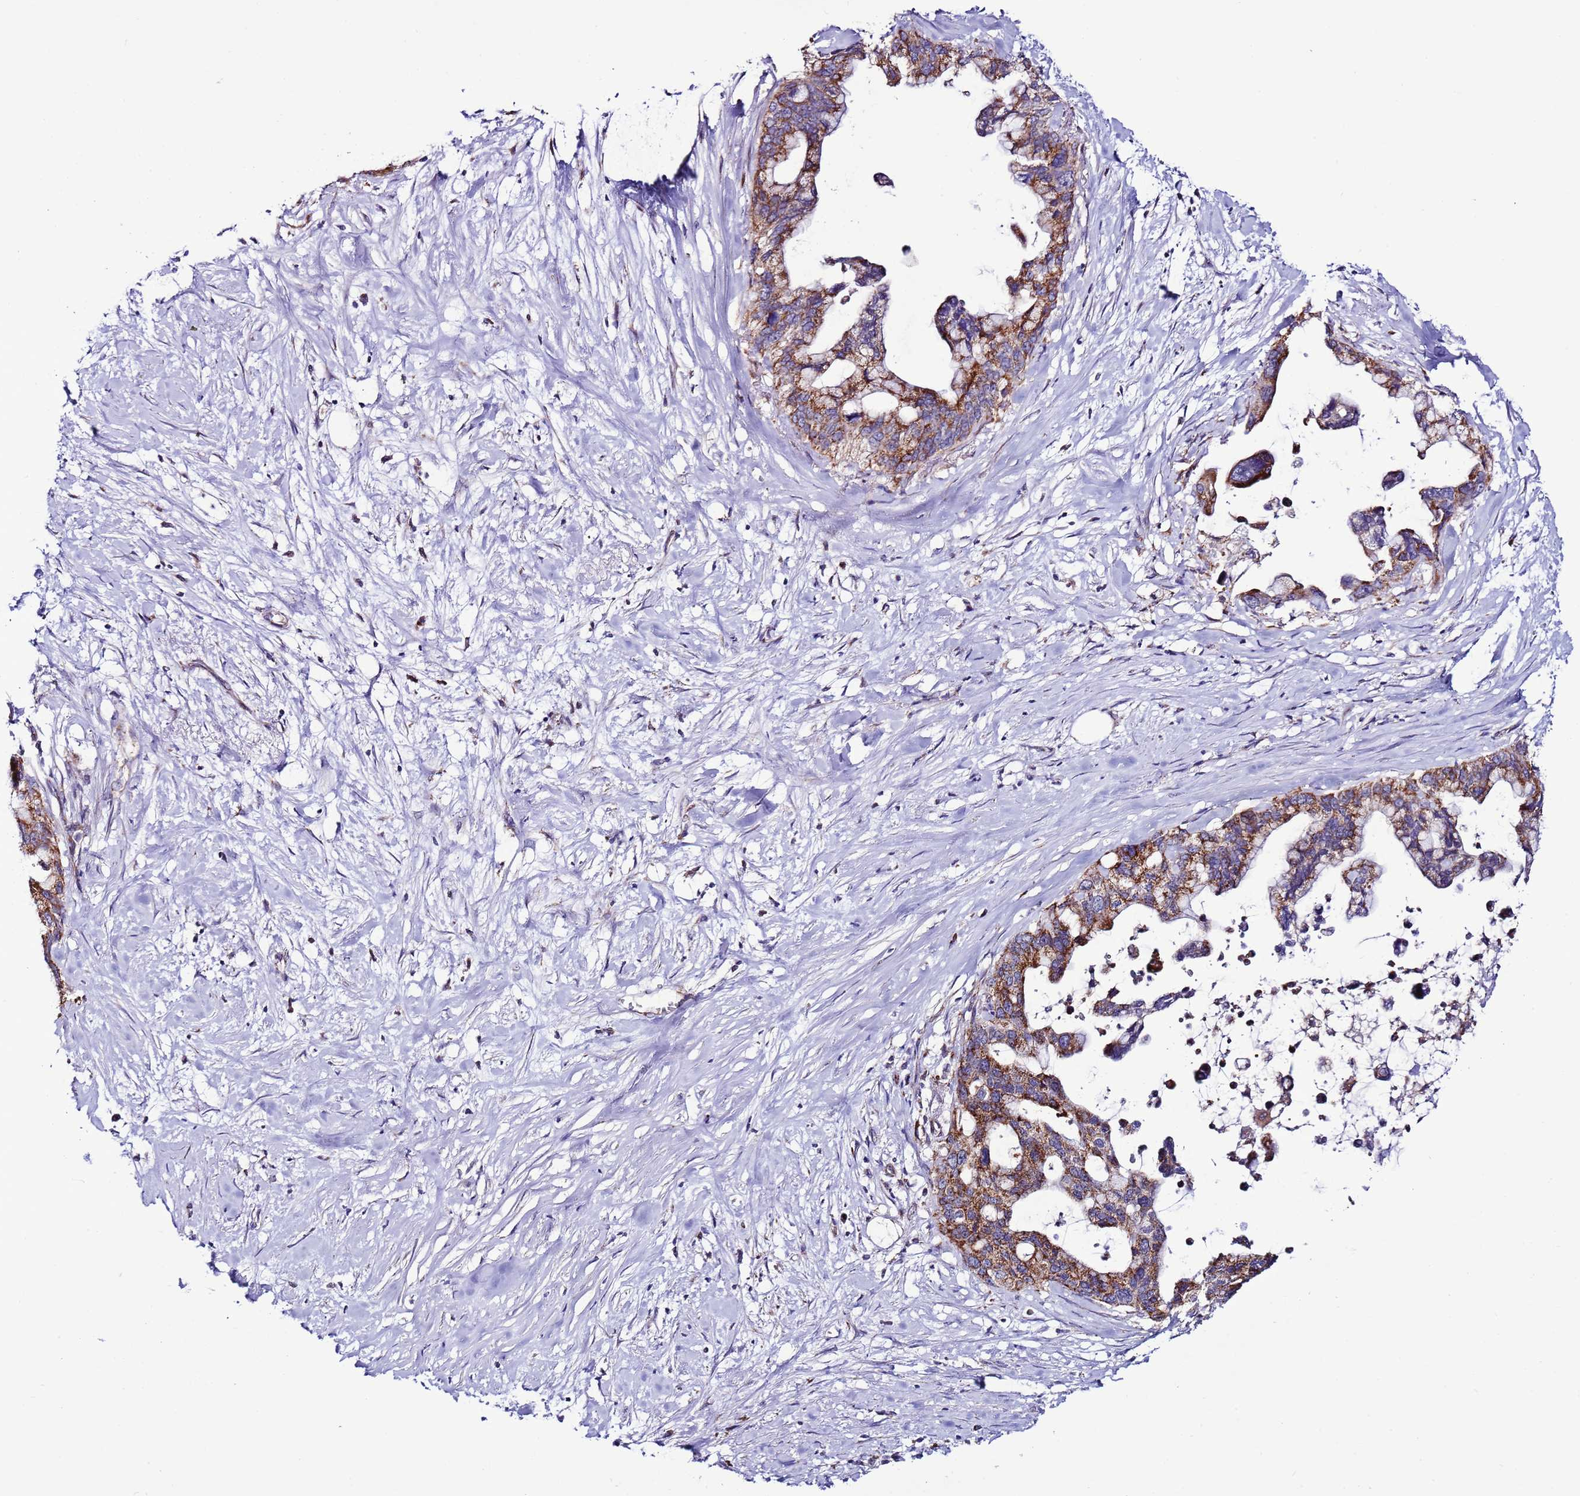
{"staining": {"intensity": "strong", "quantity": ">75%", "location": "cytoplasmic/membranous"}, "tissue": "pancreatic cancer", "cell_type": "Tumor cells", "image_type": "cancer", "snomed": [{"axis": "morphology", "description": "Adenocarcinoma, NOS"}, {"axis": "topography", "description": "Pancreas"}], "caption": "Immunohistochemistry (IHC) (DAB) staining of human pancreatic adenocarcinoma reveals strong cytoplasmic/membranous protein staining in approximately >75% of tumor cells.", "gene": "UEVLD", "patient": {"sex": "female", "age": 83}}